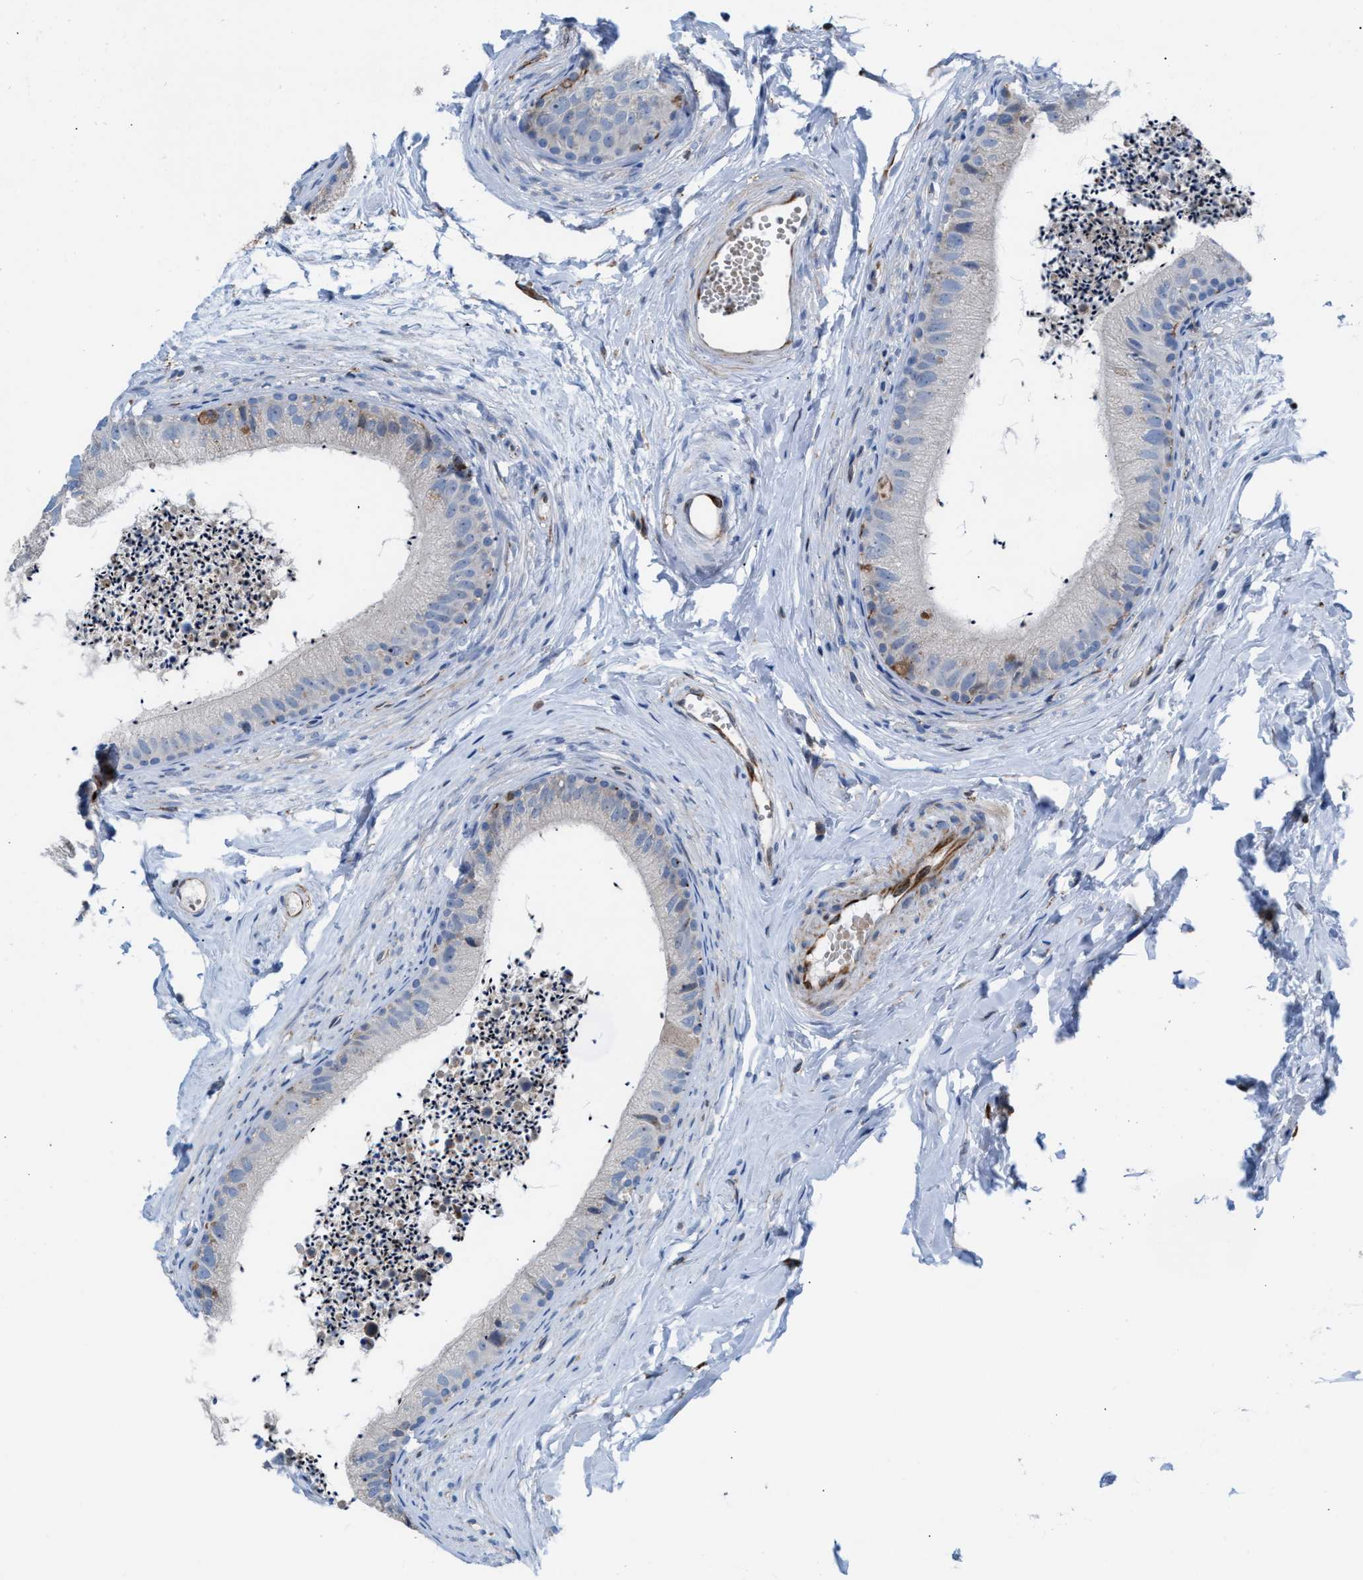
{"staining": {"intensity": "negative", "quantity": "none", "location": "none"}, "tissue": "epididymis", "cell_type": "Glandular cells", "image_type": "normal", "snomed": [{"axis": "morphology", "description": "Normal tissue, NOS"}, {"axis": "topography", "description": "Epididymis"}], "caption": "Immunohistochemistry histopathology image of normal epididymis stained for a protein (brown), which displays no expression in glandular cells. Brightfield microscopy of IHC stained with DAB (brown) and hematoxylin (blue), captured at high magnification.", "gene": "SLC47A1", "patient": {"sex": "male", "age": 56}}